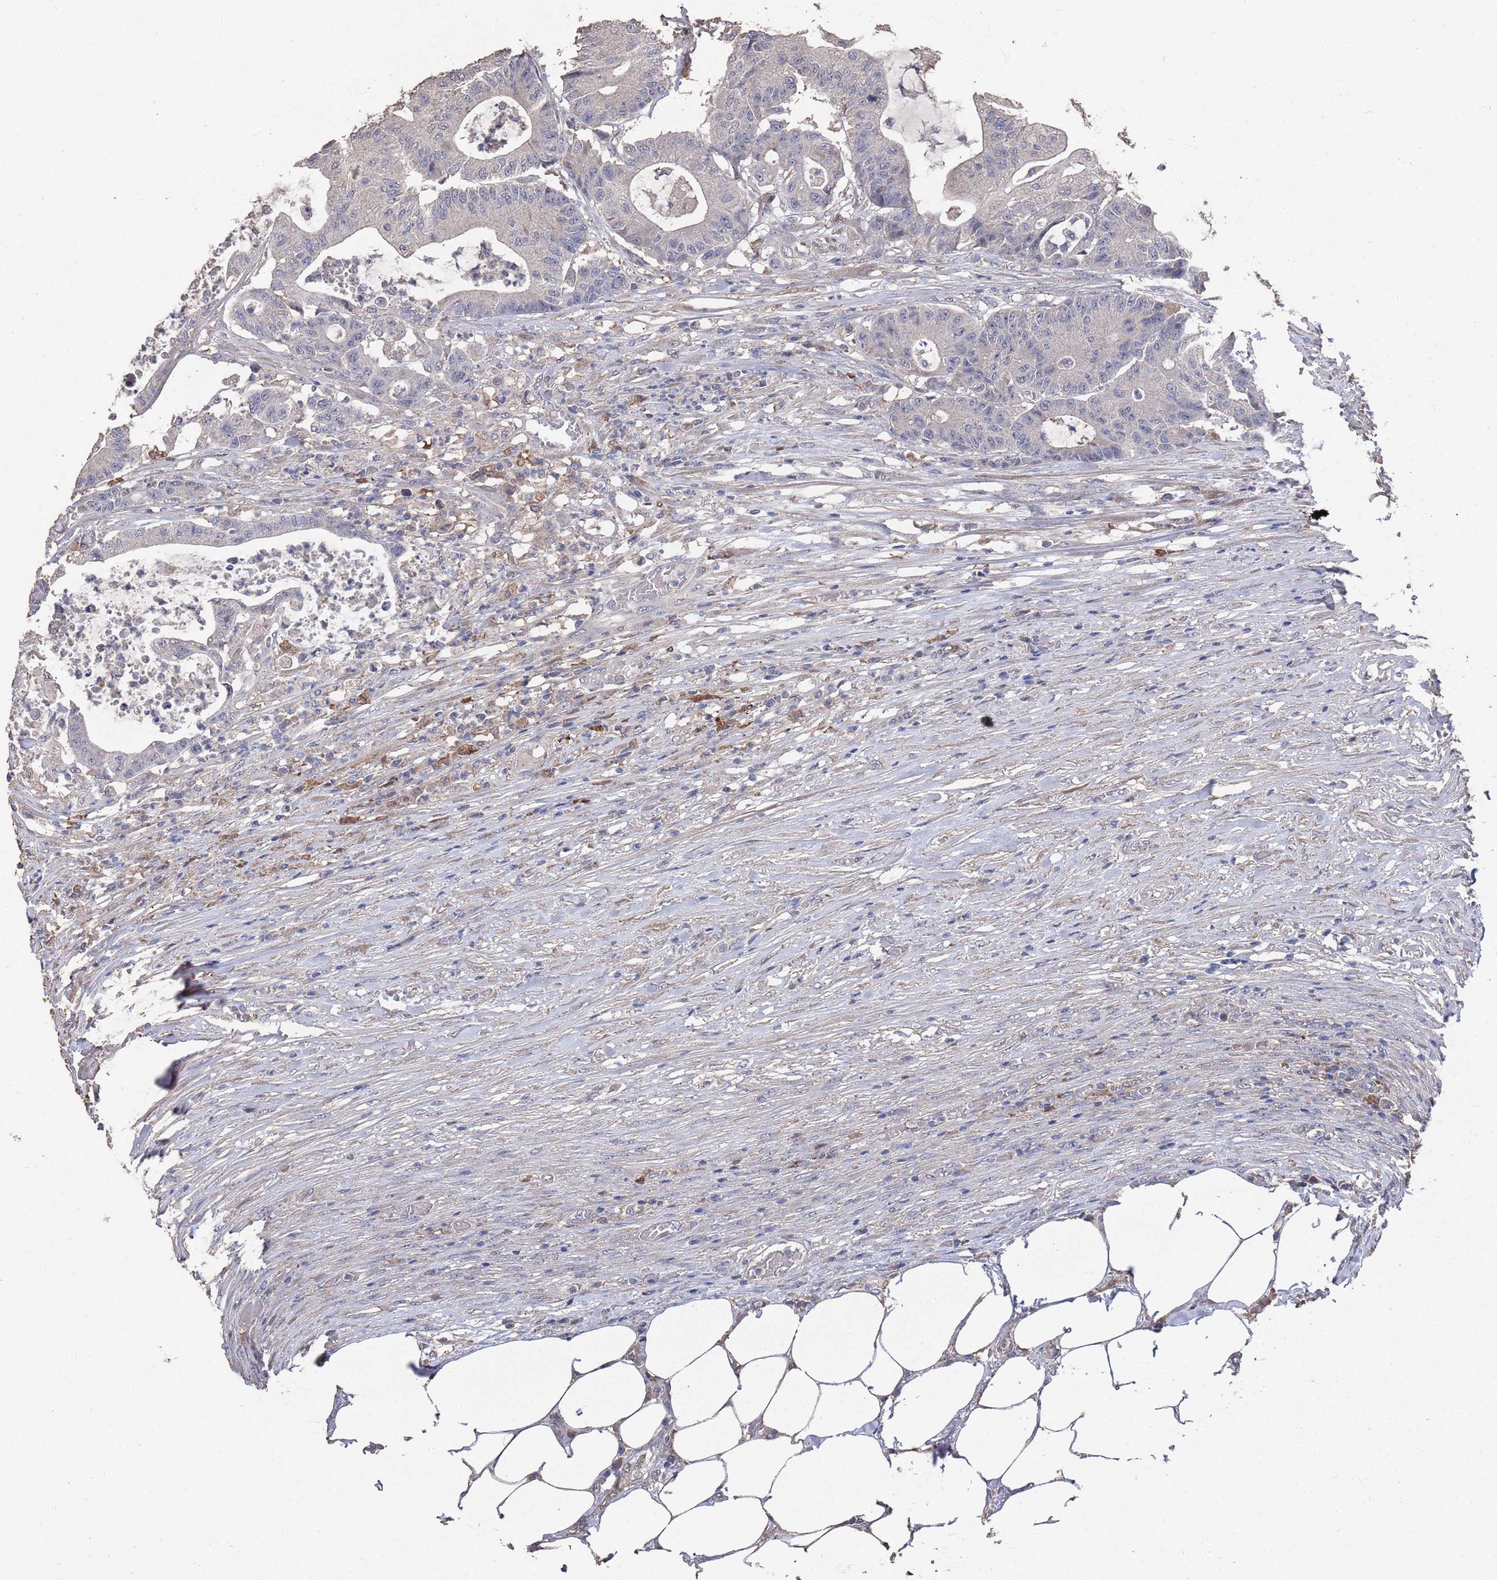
{"staining": {"intensity": "negative", "quantity": "none", "location": "none"}, "tissue": "colorectal cancer", "cell_type": "Tumor cells", "image_type": "cancer", "snomed": [{"axis": "morphology", "description": "Adenocarcinoma, NOS"}, {"axis": "topography", "description": "Colon"}], "caption": "Human colorectal cancer (adenocarcinoma) stained for a protein using immunohistochemistry displays no positivity in tumor cells.", "gene": "BTBD18", "patient": {"sex": "female", "age": 84}}